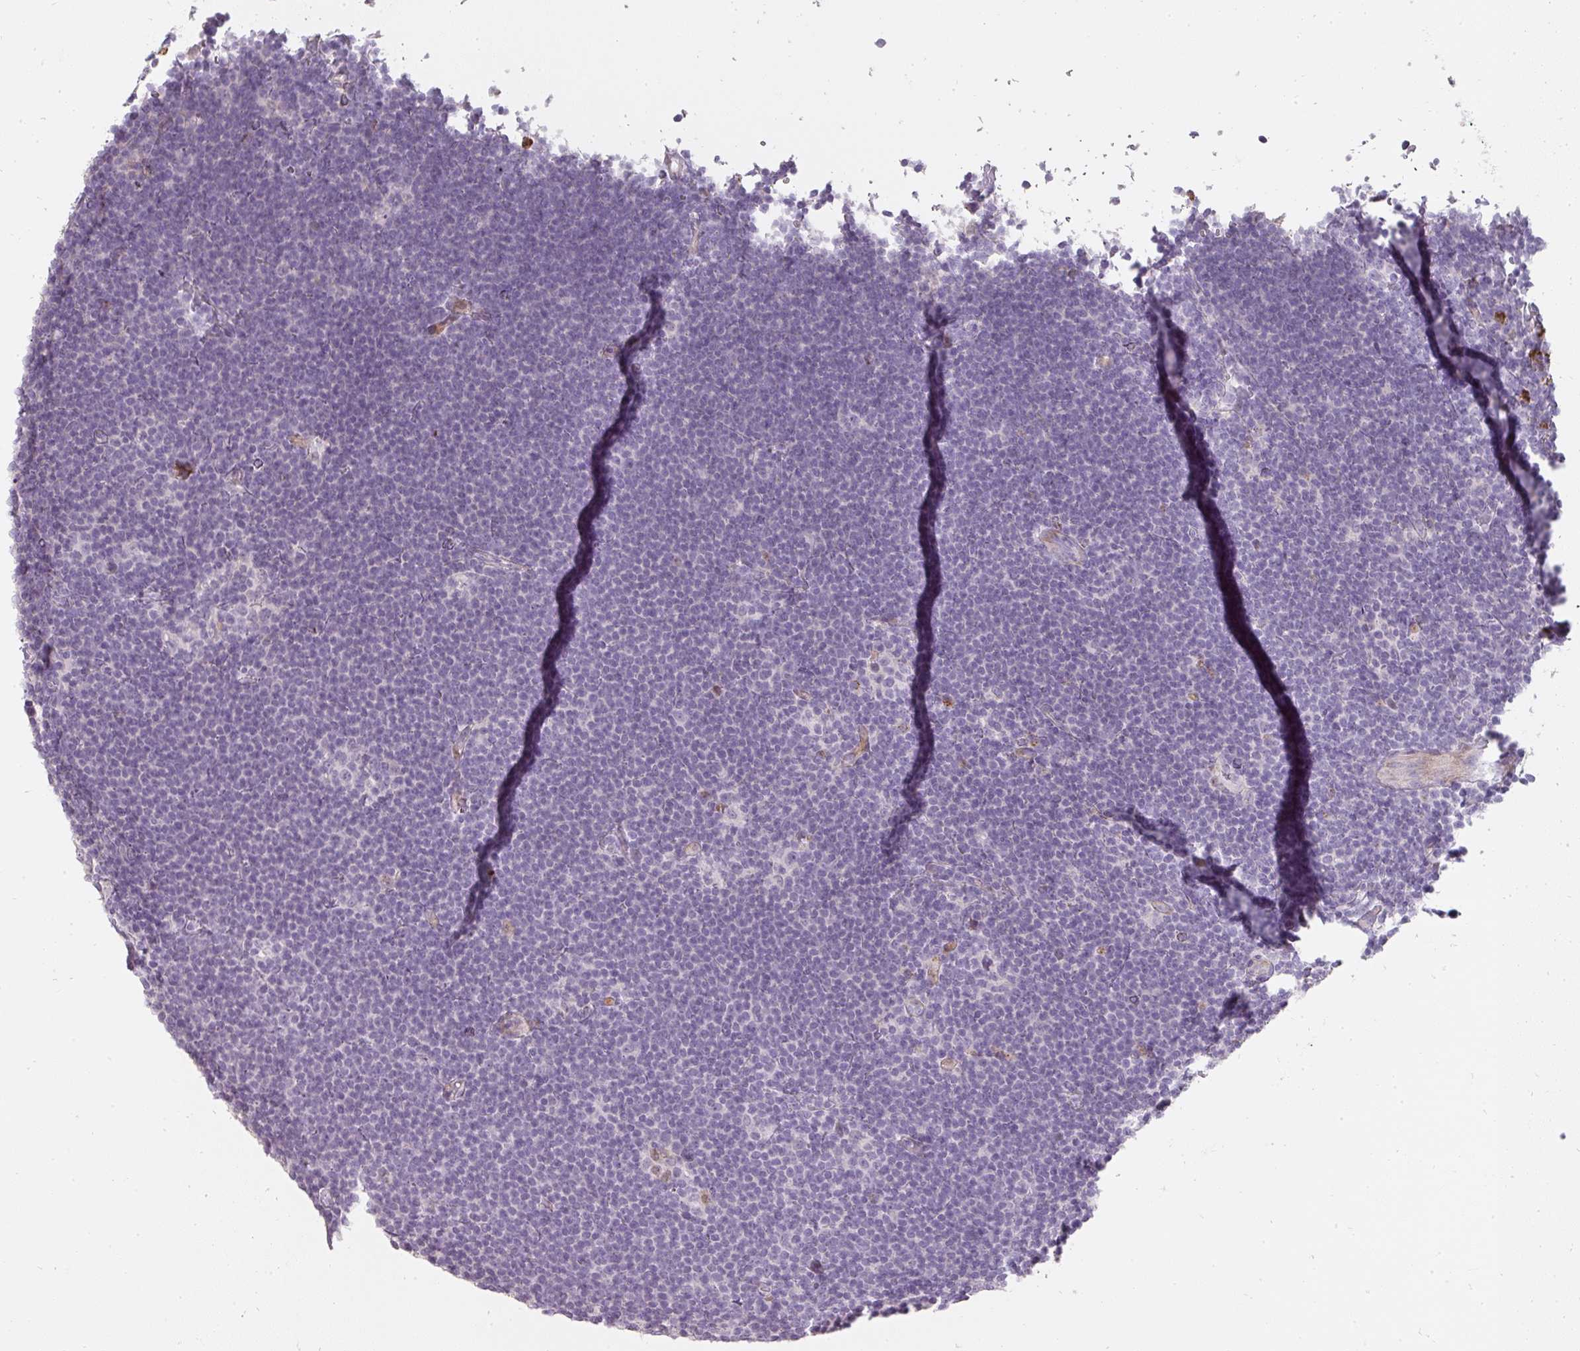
{"staining": {"intensity": "negative", "quantity": "none", "location": "none"}, "tissue": "lymphoma", "cell_type": "Tumor cells", "image_type": "cancer", "snomed": [{"axis": "morphology", "description": "Hodgkin's disease, NOS"}, {"axis": "topography", "description": "Lymph node"}], "caption": "The photomicrograph demonstrates no staining of tumor cells in Hodgkin's disease.", "gene": "BIK", "patient": {"sex": "female", "age": 57}}